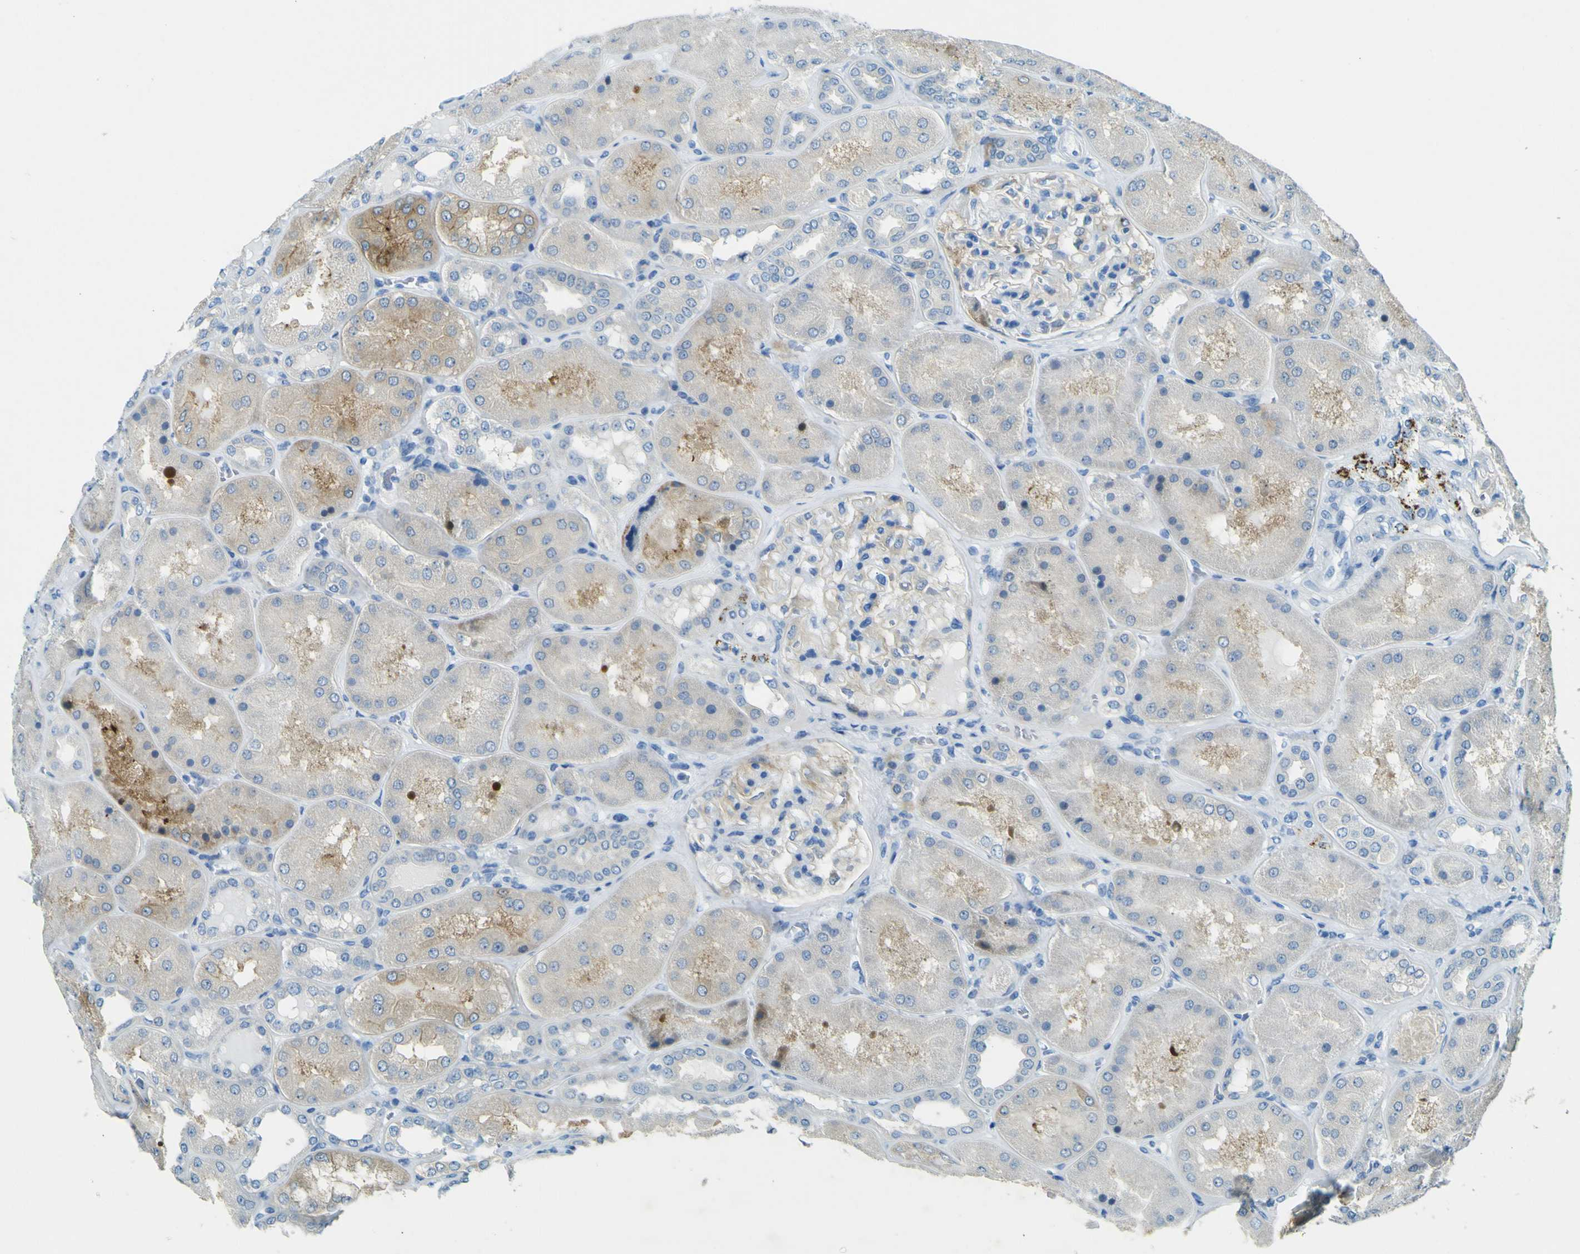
{"staining": {"intensity": "weak", "quantity": "25%-75%", "location": "cytoplasmic/membranous"}, "tissue": "kidney", "cell_type": "Cells in glomeruli", "image_type": "normal", "snomed": [{"axis": "morphology", "description": "Normal tissue, NOS"}, {"axis": "topography", "description": "Kidney"}], "caption": "A low amount of weak cytoplasmic/membranous staining is seen in approximately 25%-75% of cells in glomeruli in unremarkable kidney.", "gene": "SORCS1", "patient": {"sex": "female", "age": 56}}